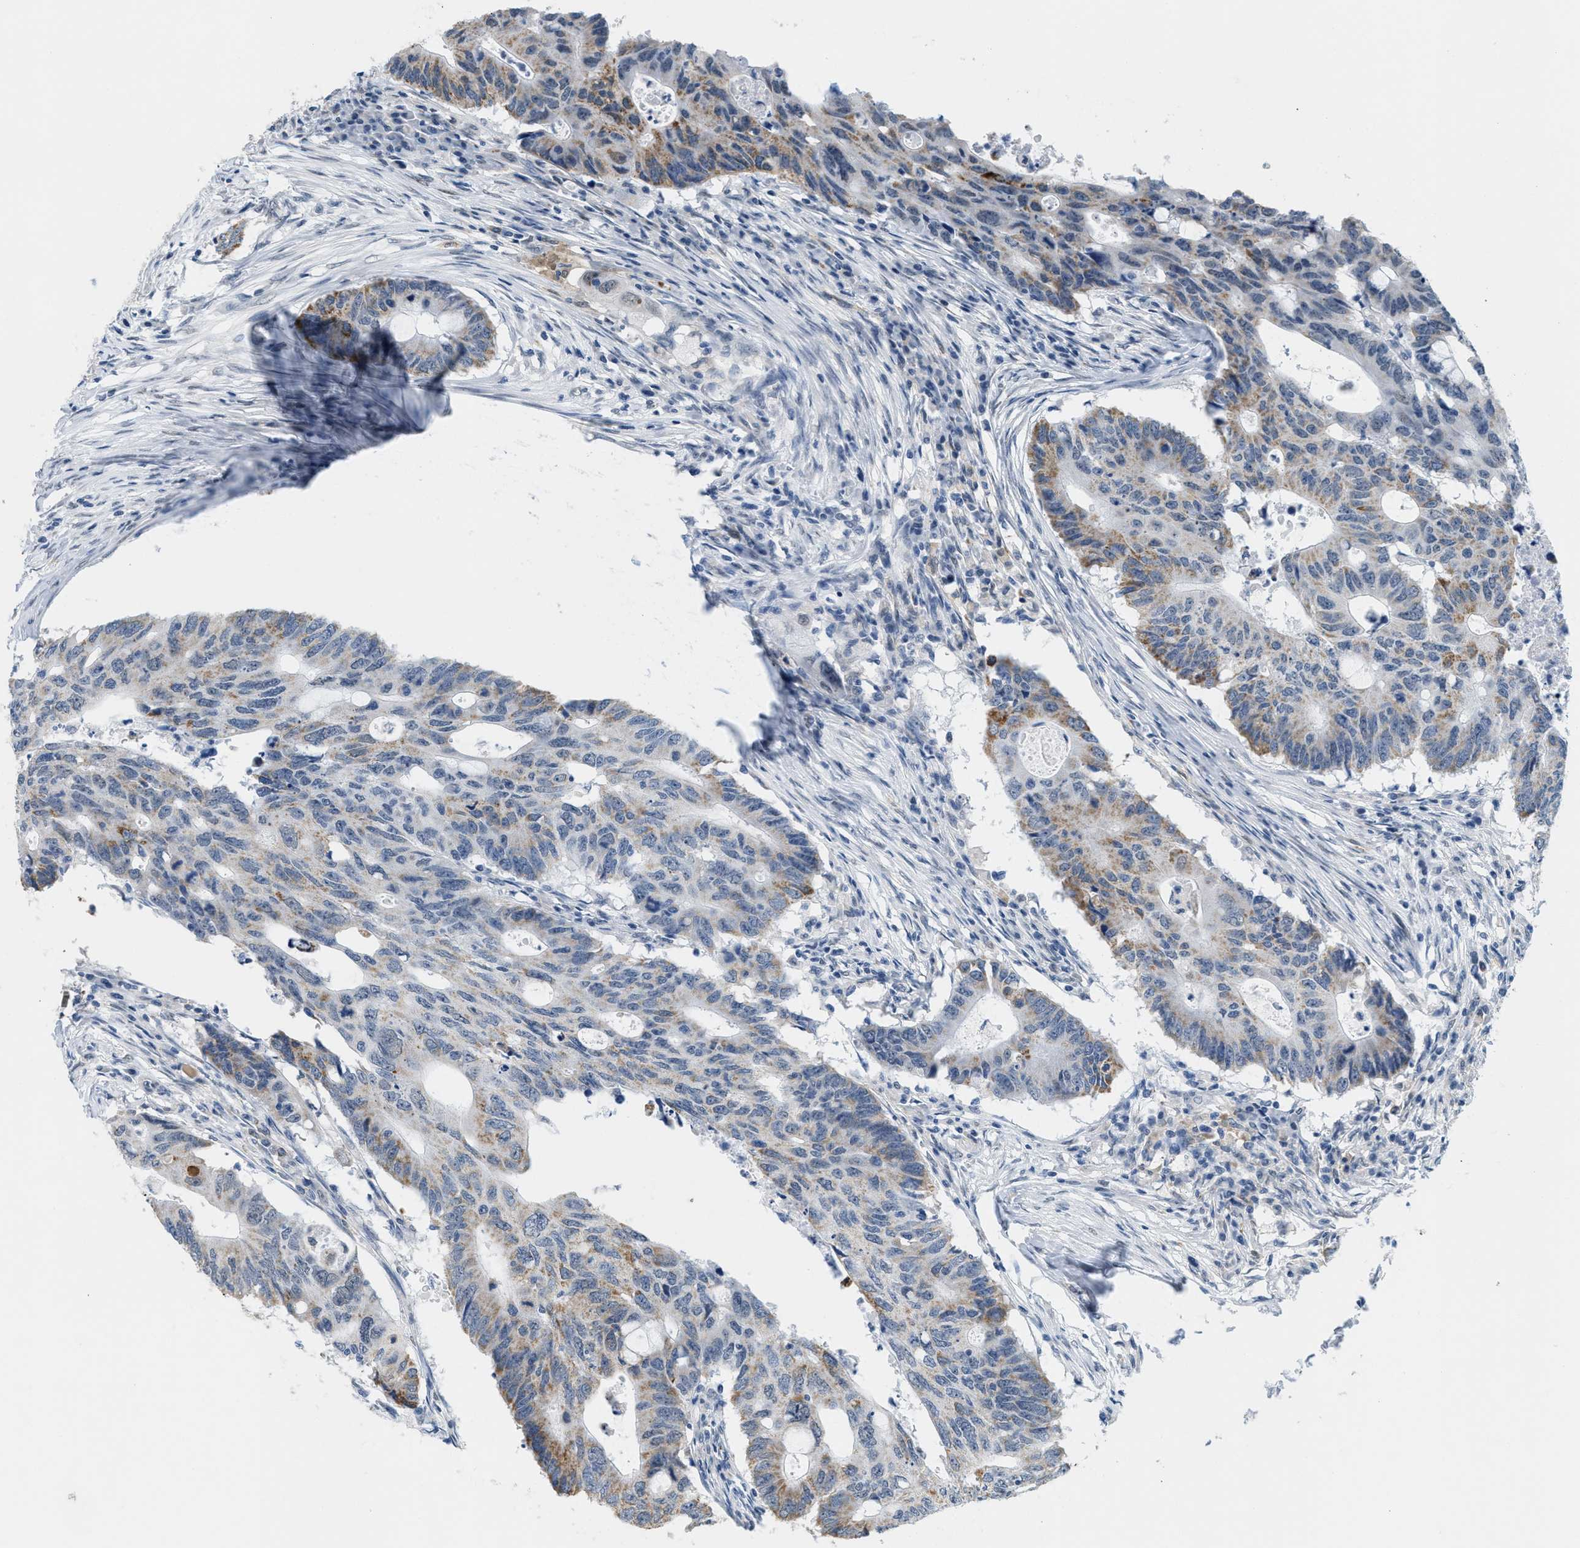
{"staining": {"intensity": "moderate", "quantity": "<25%", "location": "cytoplasmic/membranous"}, "tissue": "colorectal cancer", "cell_type": "Tumor cells", "image_type": "cancer", "snomed": [{"axis": "morphology", "description": "Adenocarcinoma, NOS"}, {"axis": "topography", "description": "Colon"}], "caption": "Adenocarcinoma (colorectal) stained with DAB (3,3'-diaminobenzidine) IHC reveals low levels of moderate cytoplasmic/membranous staining in about <25% of tumor cells.", "gene": "HS3ST2", "patient": {"sex": "male", "age": 71}}